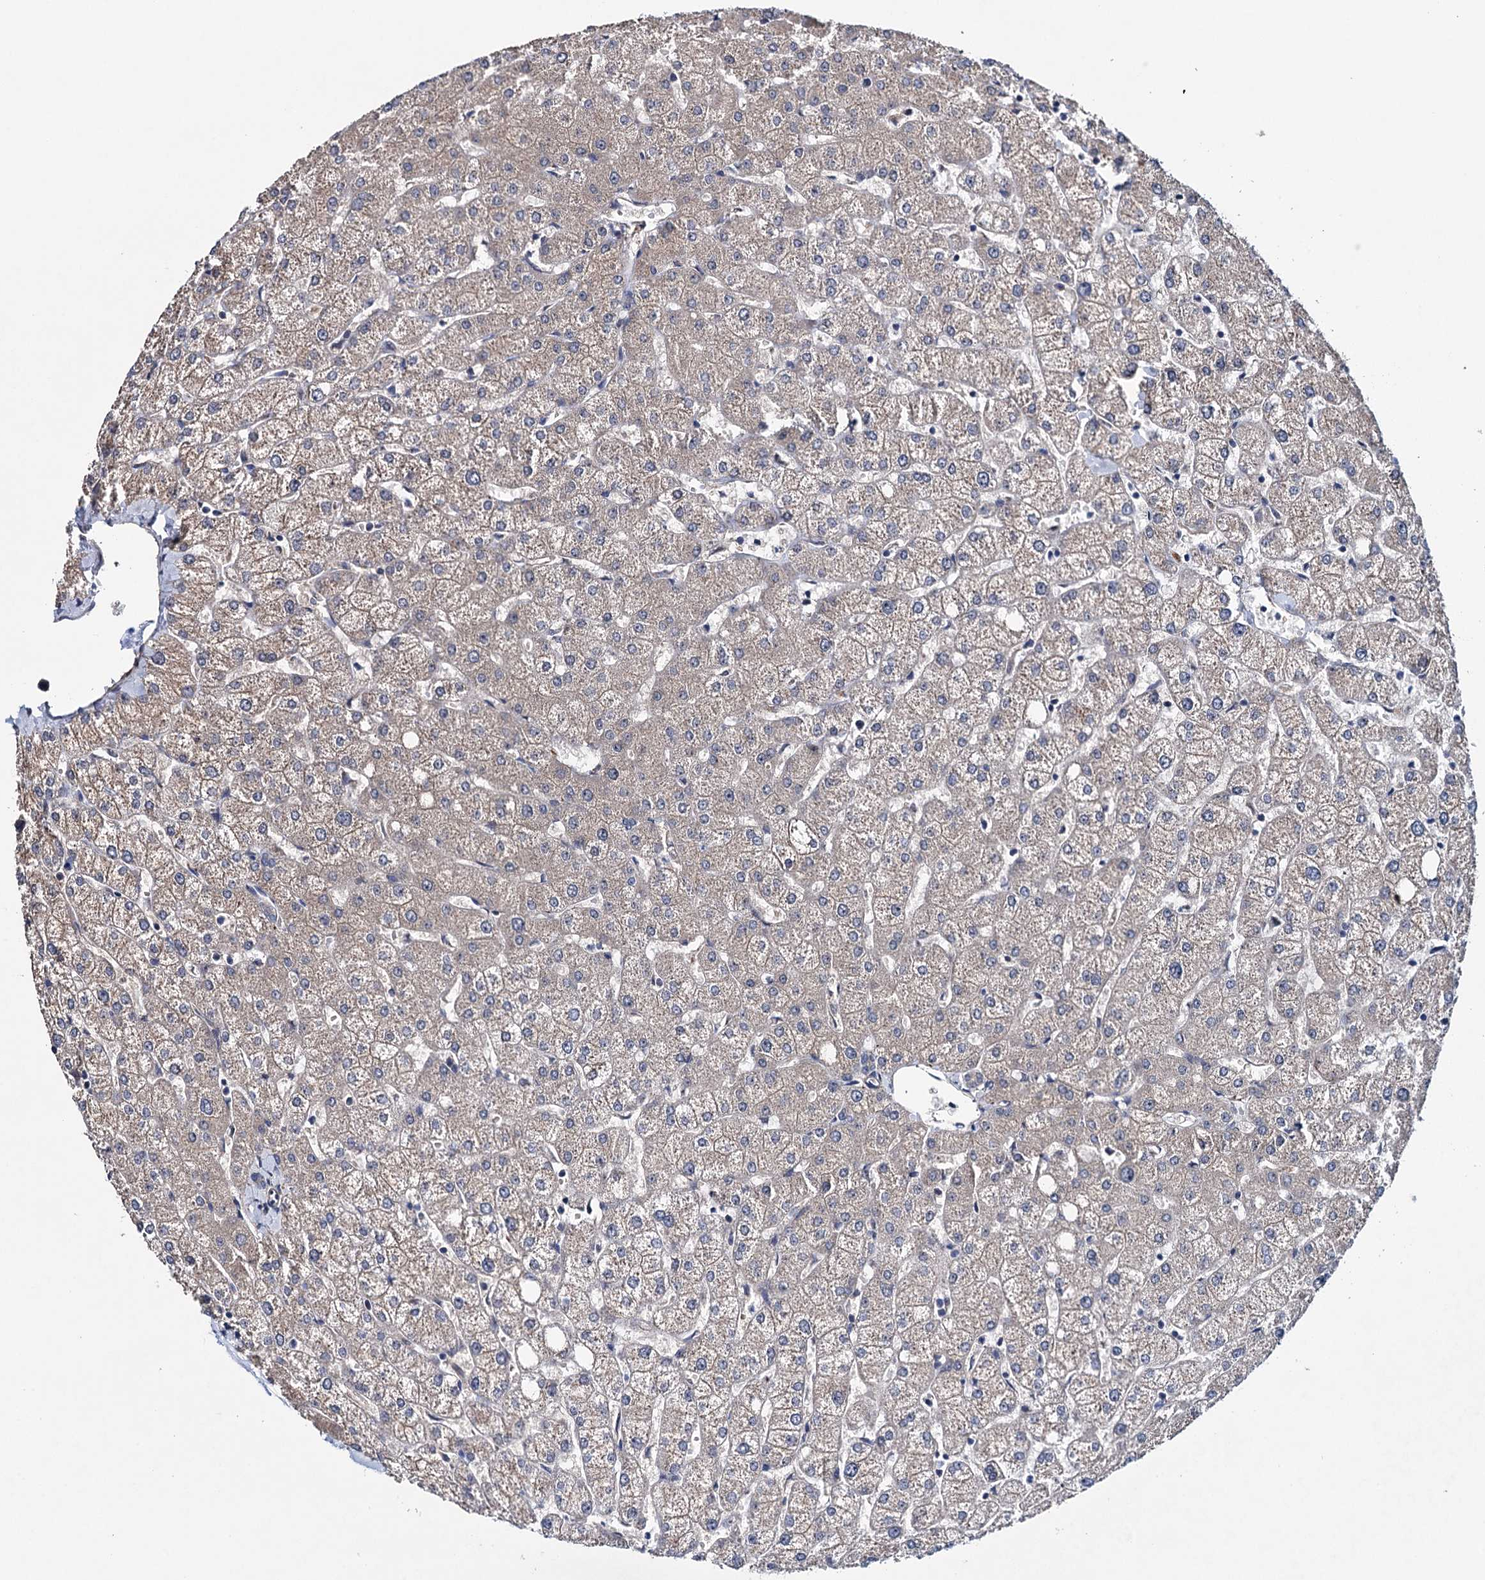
{"staining": {"intensity": "negative", "quantity": "none", "location": "none"}, "tissue": "liver", "cell_type": "Cholangiocytes", "image_type": "normal", "snomed": [{"axis": "morphology", "description": "Normal tissue, NOS"}, {"axis": "topography", "description": "Liver"}], "caption": "High power microscopy photomicrograph of an immunohistochemistry histopathology image of benign liver, revealing no significant staining in cholangiocytes. (DAB IHC, high magnification).", "gene": "EYA4", "patient": {"sex": "female", "age": 54}}